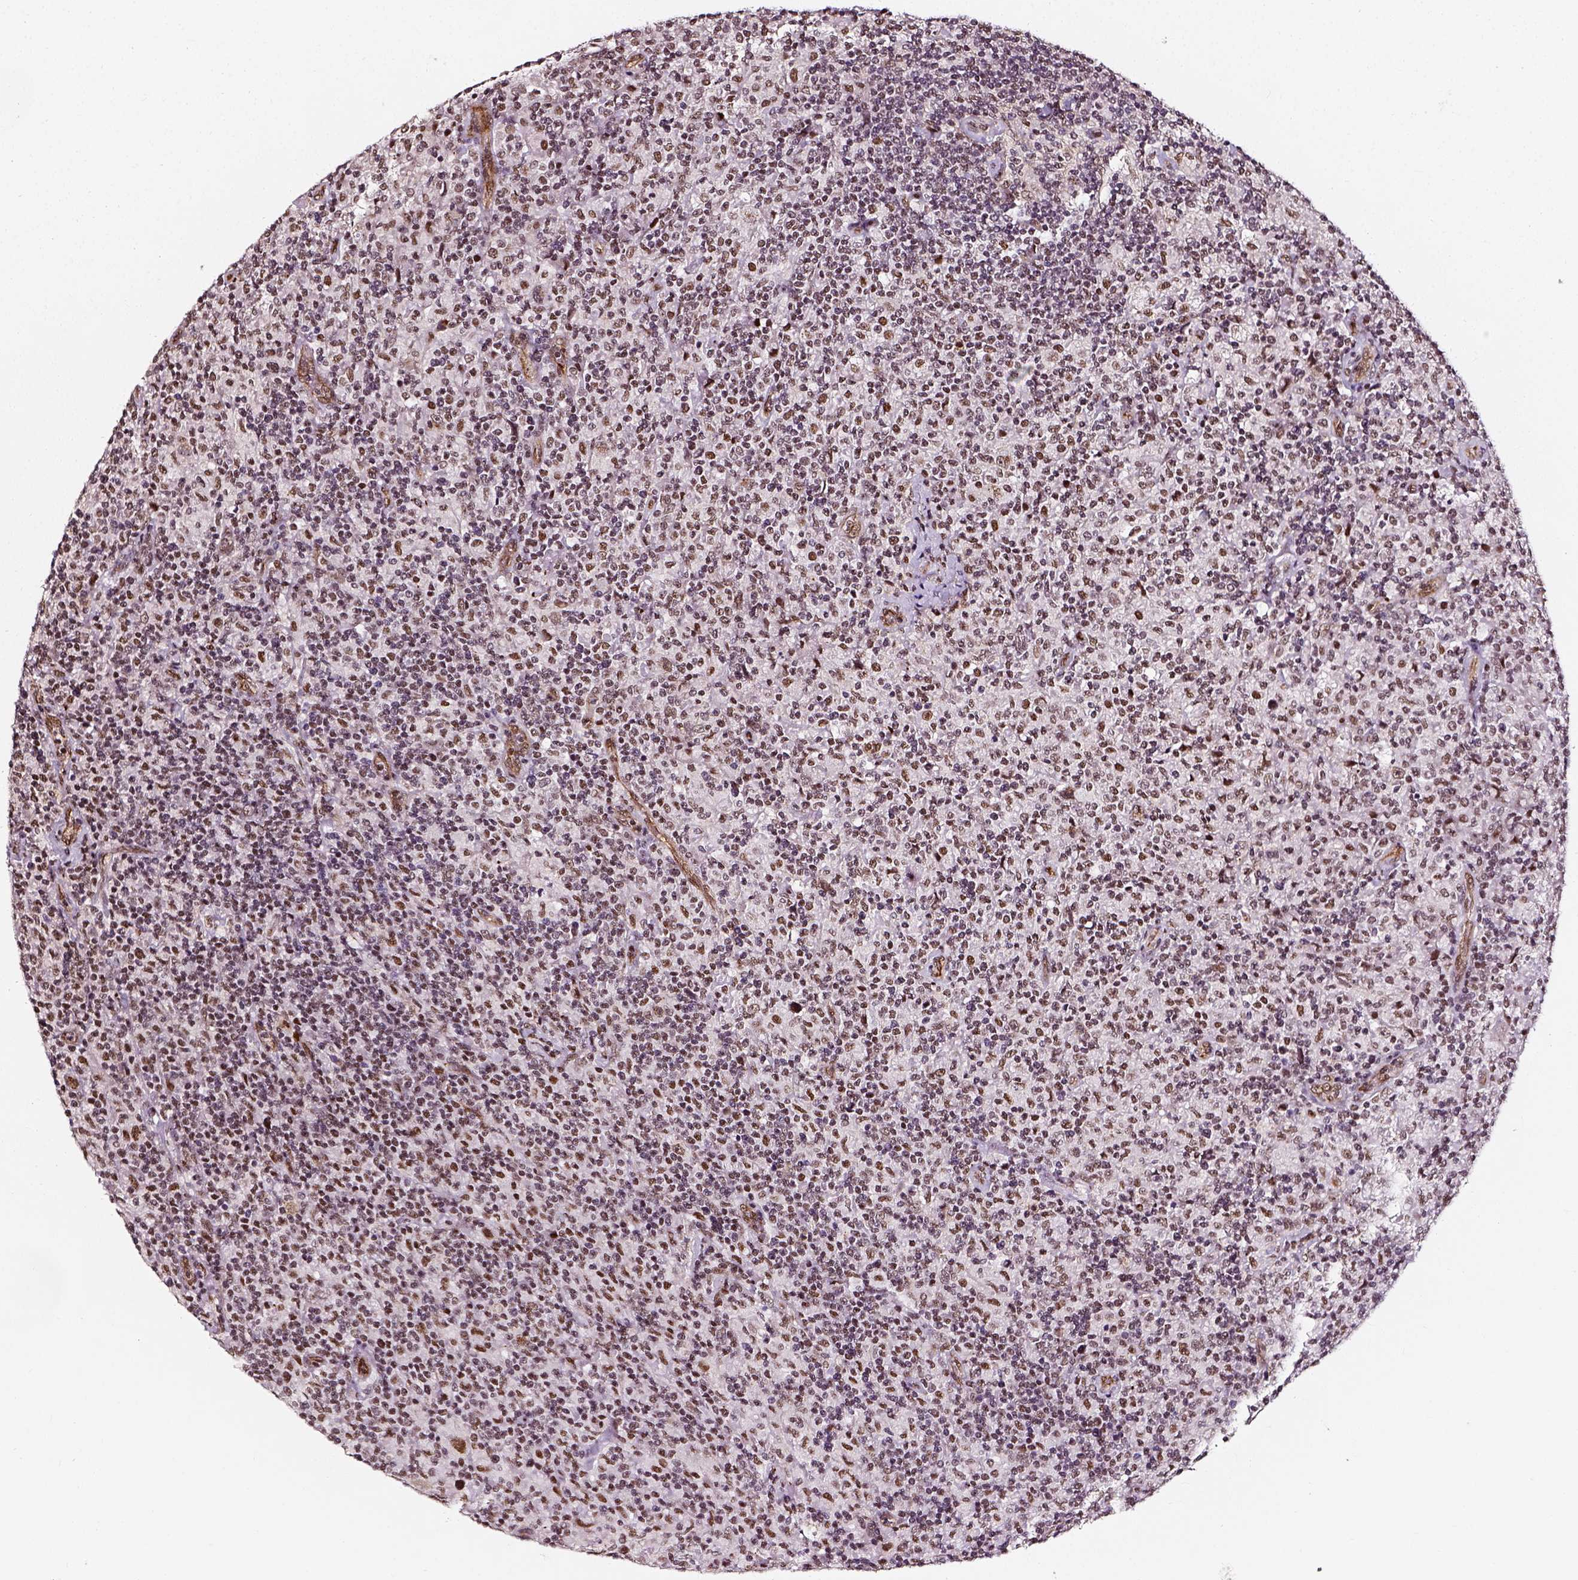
{"staining": {"intensity": "moderate", "quantity": ">75%", "location": "nuclear"}, "tissue": "lymphoma", "cell_type": "Tumor cells", "image_type": "cancer", "snomed": [{"axis": "morphology", "description": "Hodgkin's disease, NOS"}, {"axis": "topography", "description": "Lymph node"}], "caption": "Protein analysis of Hodgkin's disease tissue exhibits moderate nuclear positivity in approximately >75% of tumor cells.", "gene": "NACC1", "patient": {"sex": "male", "age": 70}}